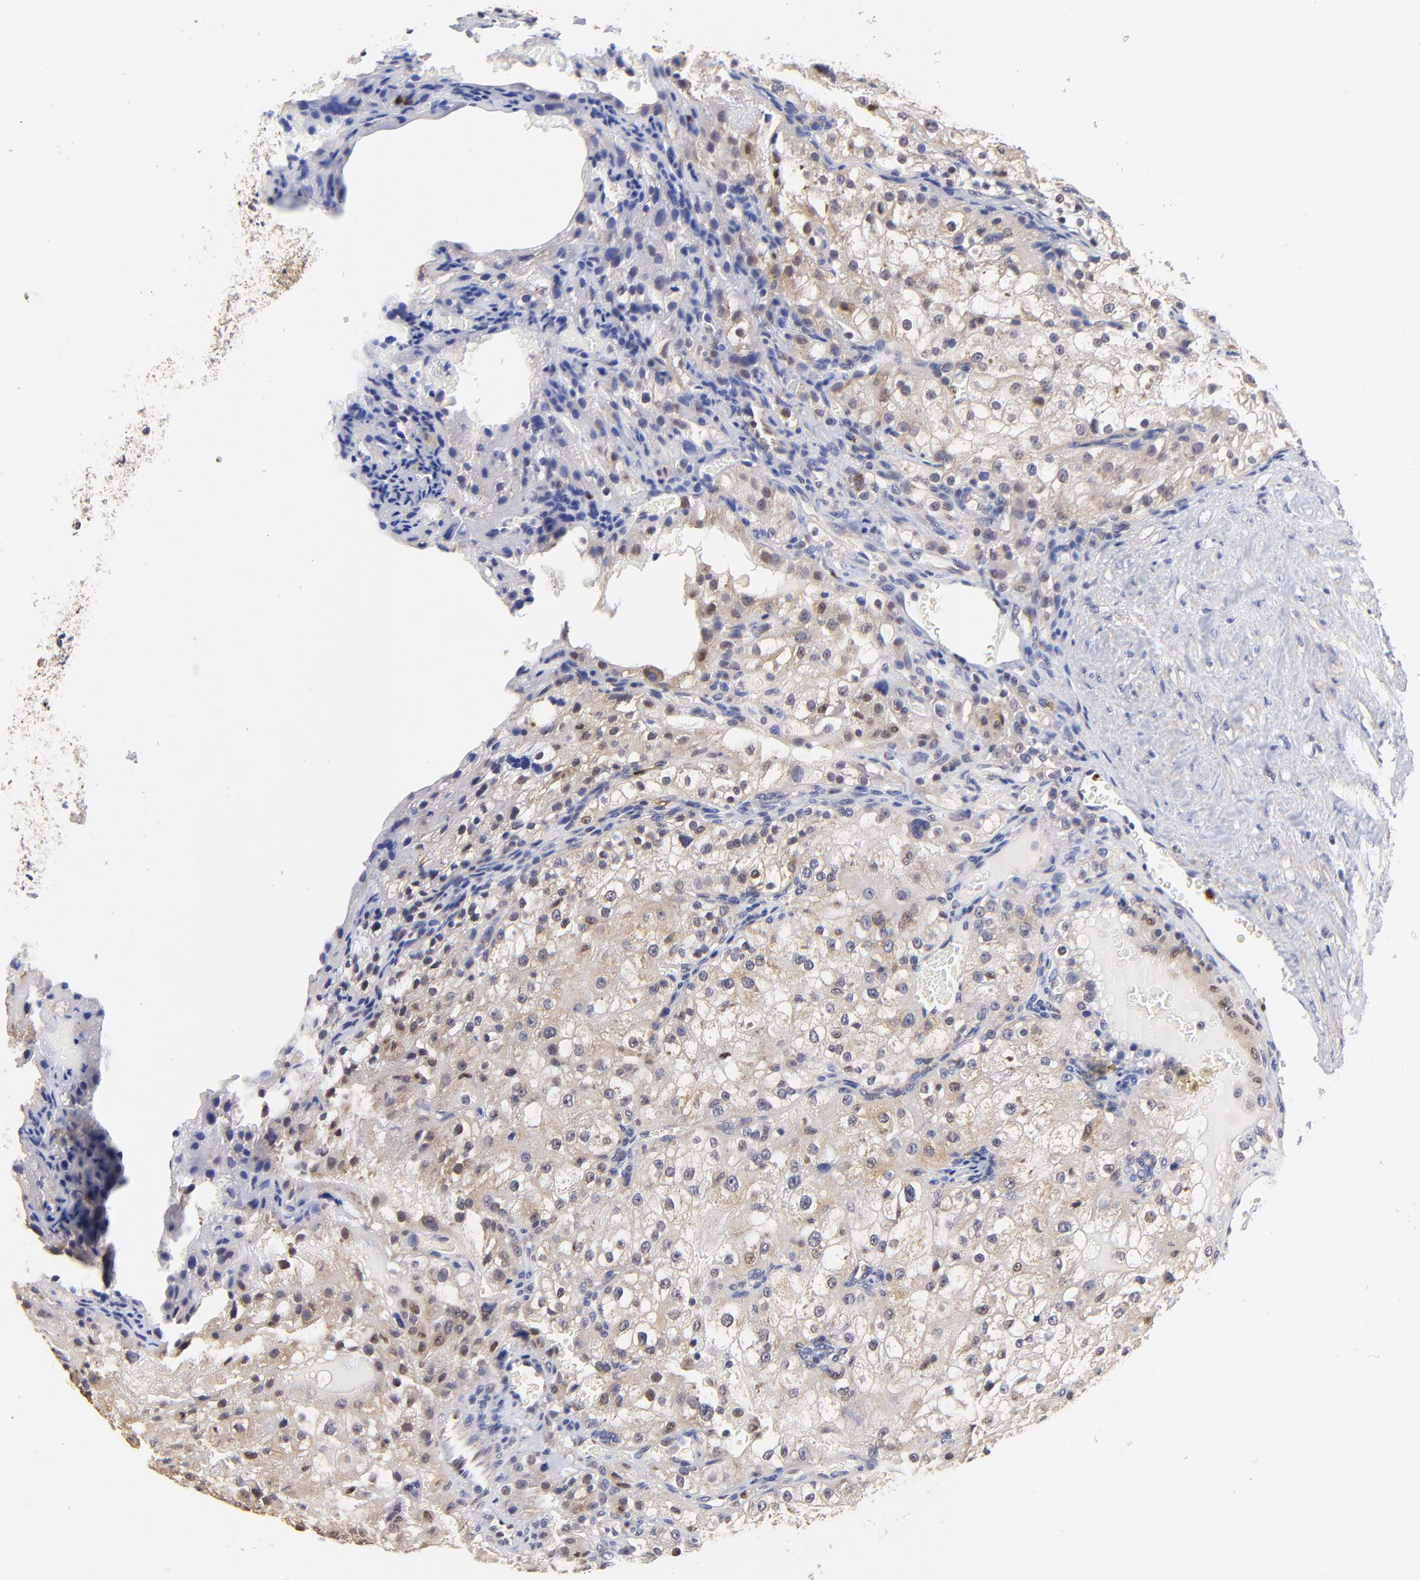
{"staining": {"intensity": "weak", "quantity": ">75%", "location": "cytoplasmic/membranous"}, "tissue": "renal cancer", "cell_type": "Tumor cells", "image_type": "cancer", "snomed": [{"axis": "morphology", "description": "Adenocarcinoma, NOS"}, {"axis": "topography", "description": "Kidney"}], "caption": "Immunohistochemical staining of renal cancer exhibits low levels of weak cytoplasmic/membranous positivity in approximately >75% of tumor cells.", "gene": "BBOF1", "patient": {"sex": "female", "age": 74}}